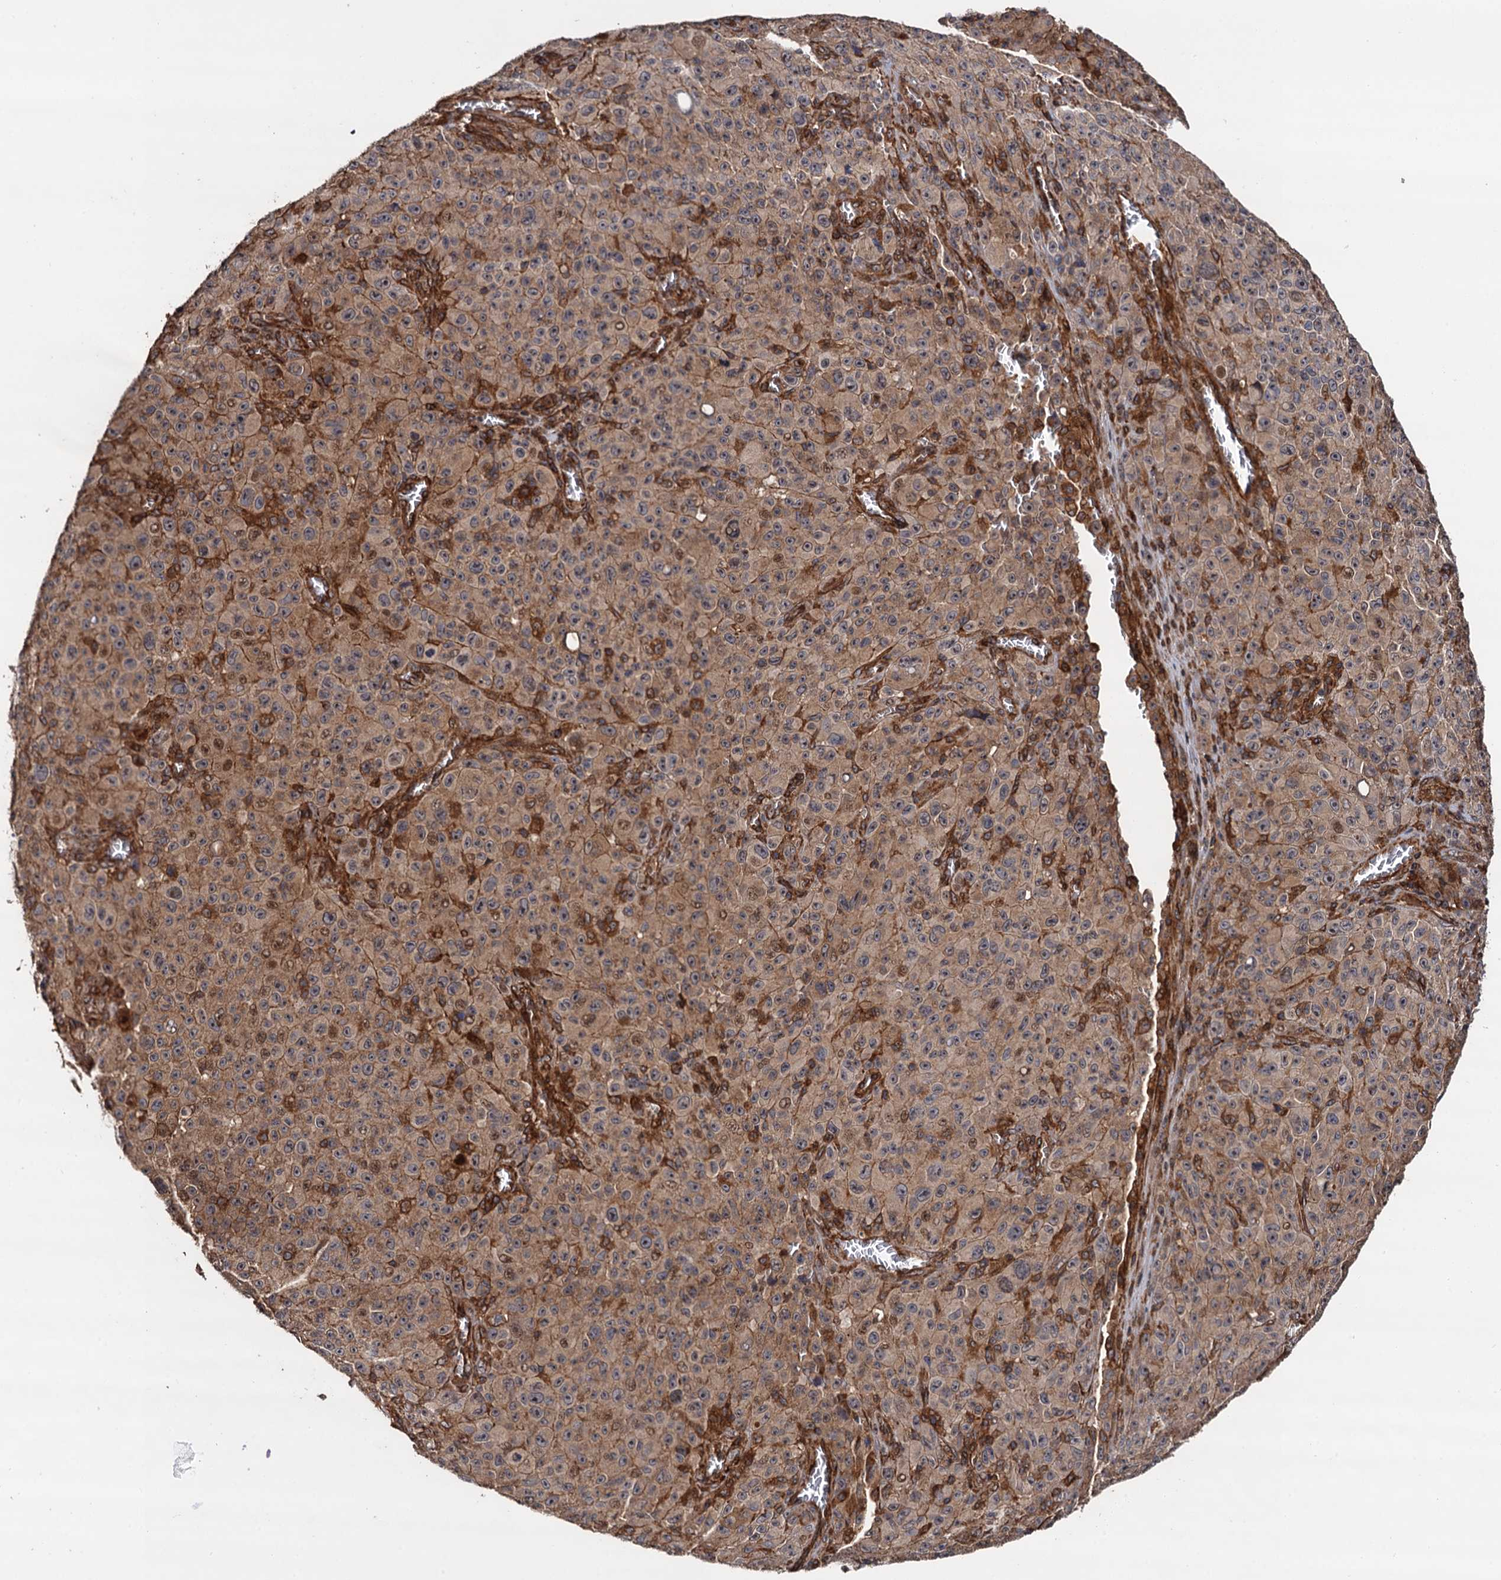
{"staining": {"intensity": "moderate", "quantity": ">75%", "location": "cytoplasmic/membranous"}, "tissue": "melanoma", "cell_type": "Tumor cells", "image_type": "cancer", "snomed": [{"axis": "morphology", "description": "Malignant melanoma, NOS"}, {"axis": "topography", "description": "Skin"}], "caption": "Moderate cytoplasmic/membranous protein positivity is seen in about >75% of tumor cells in melanoma.", "gene": "BORA", "patient": {"sex": "female", "age": 82}}